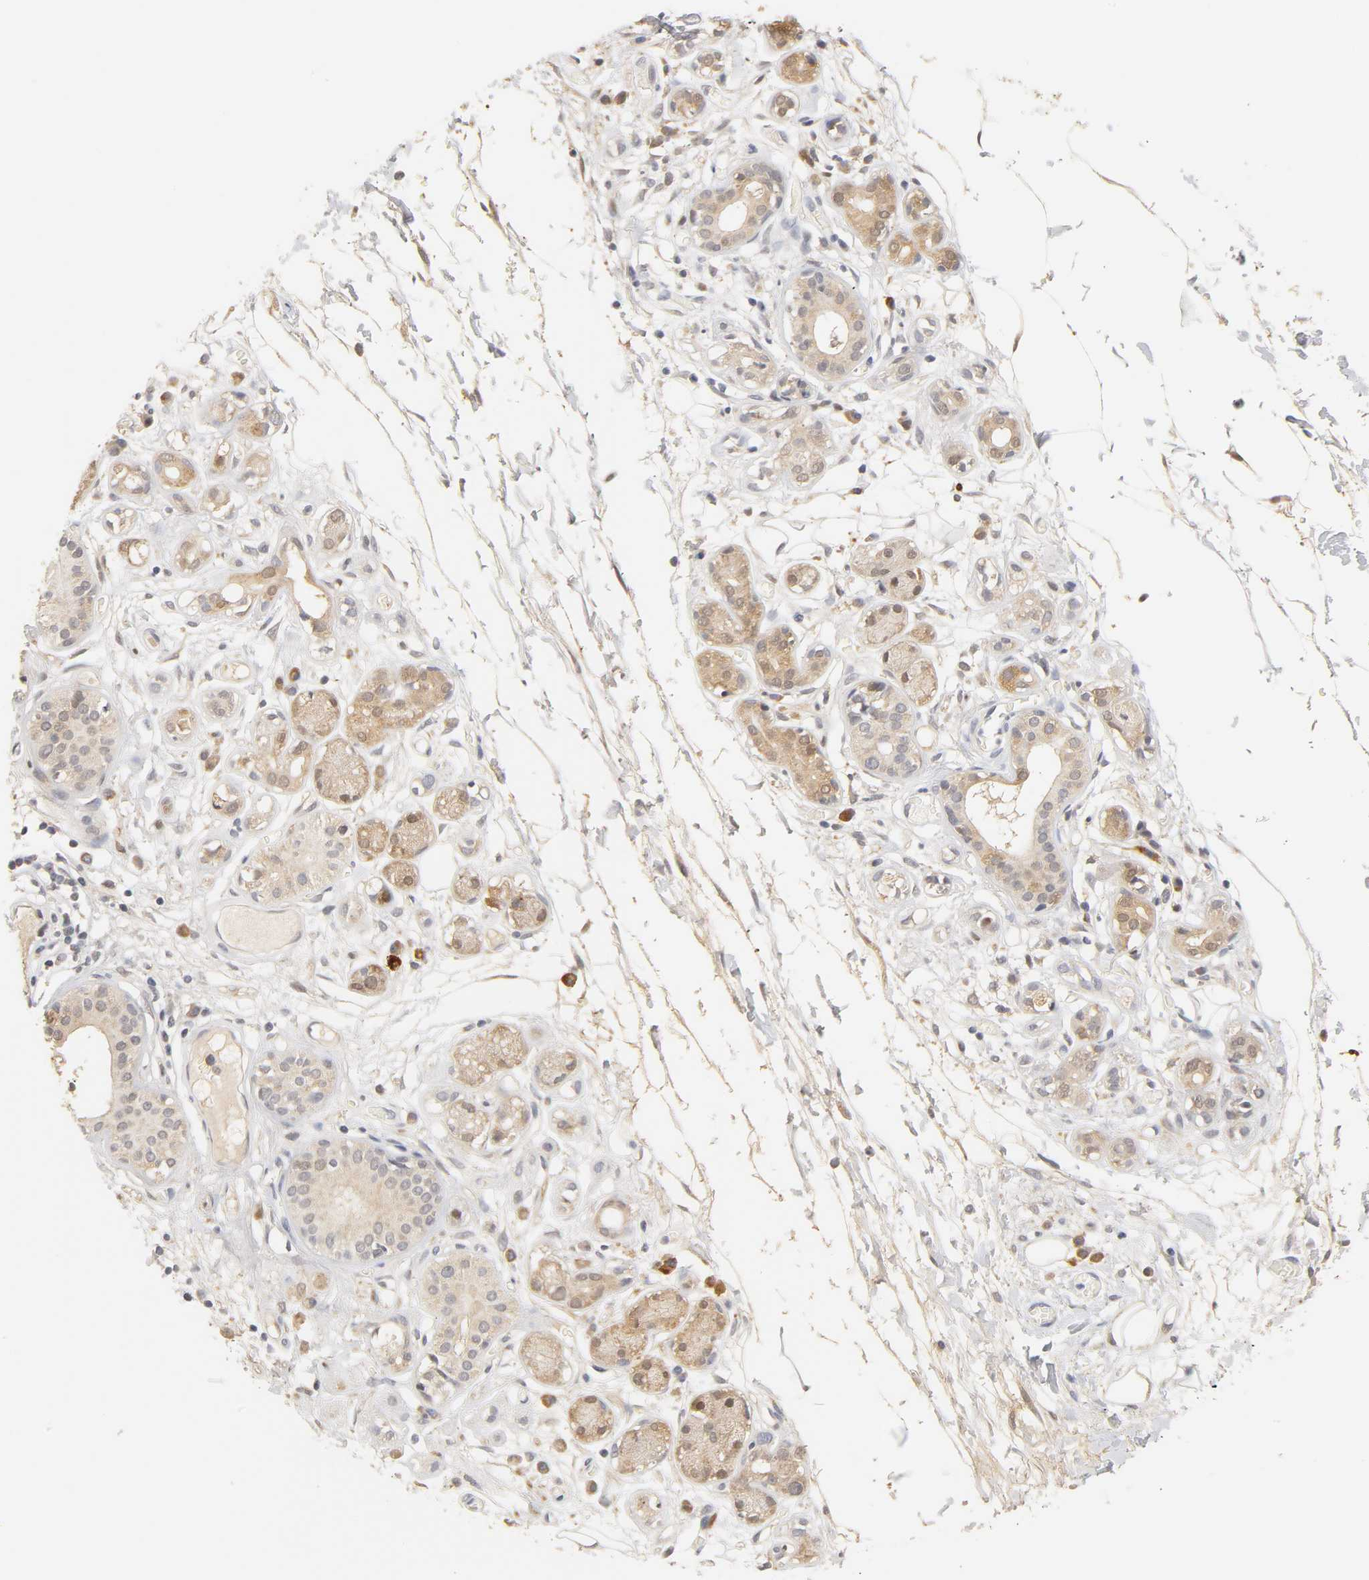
{"staining": {"intensity": "weak", "quantity": ">75%", "location": "cytoplasmic/membranous"}, "tissue": "adipose tissue", "cell_type": "Adipocytes", "image_type": "normal", "snomed": [{"axis": "morphology", "description": "Normal tissue, NOS"}, {"axis": "morphology", "description": "Inflammation, NOS"}, {"axis": "topography", "description": "Vascular tissue"}, {"axis": "topography", "description": "Salivary gland"}], "caption": "Adipocytes demonstrate low levels of weak cytoplasmic/membranous staining in approximately >75% of cells in normal human adipose tissue.", "gene": "GSTZ1", "patient": {"sex": "female", "age": 75}}